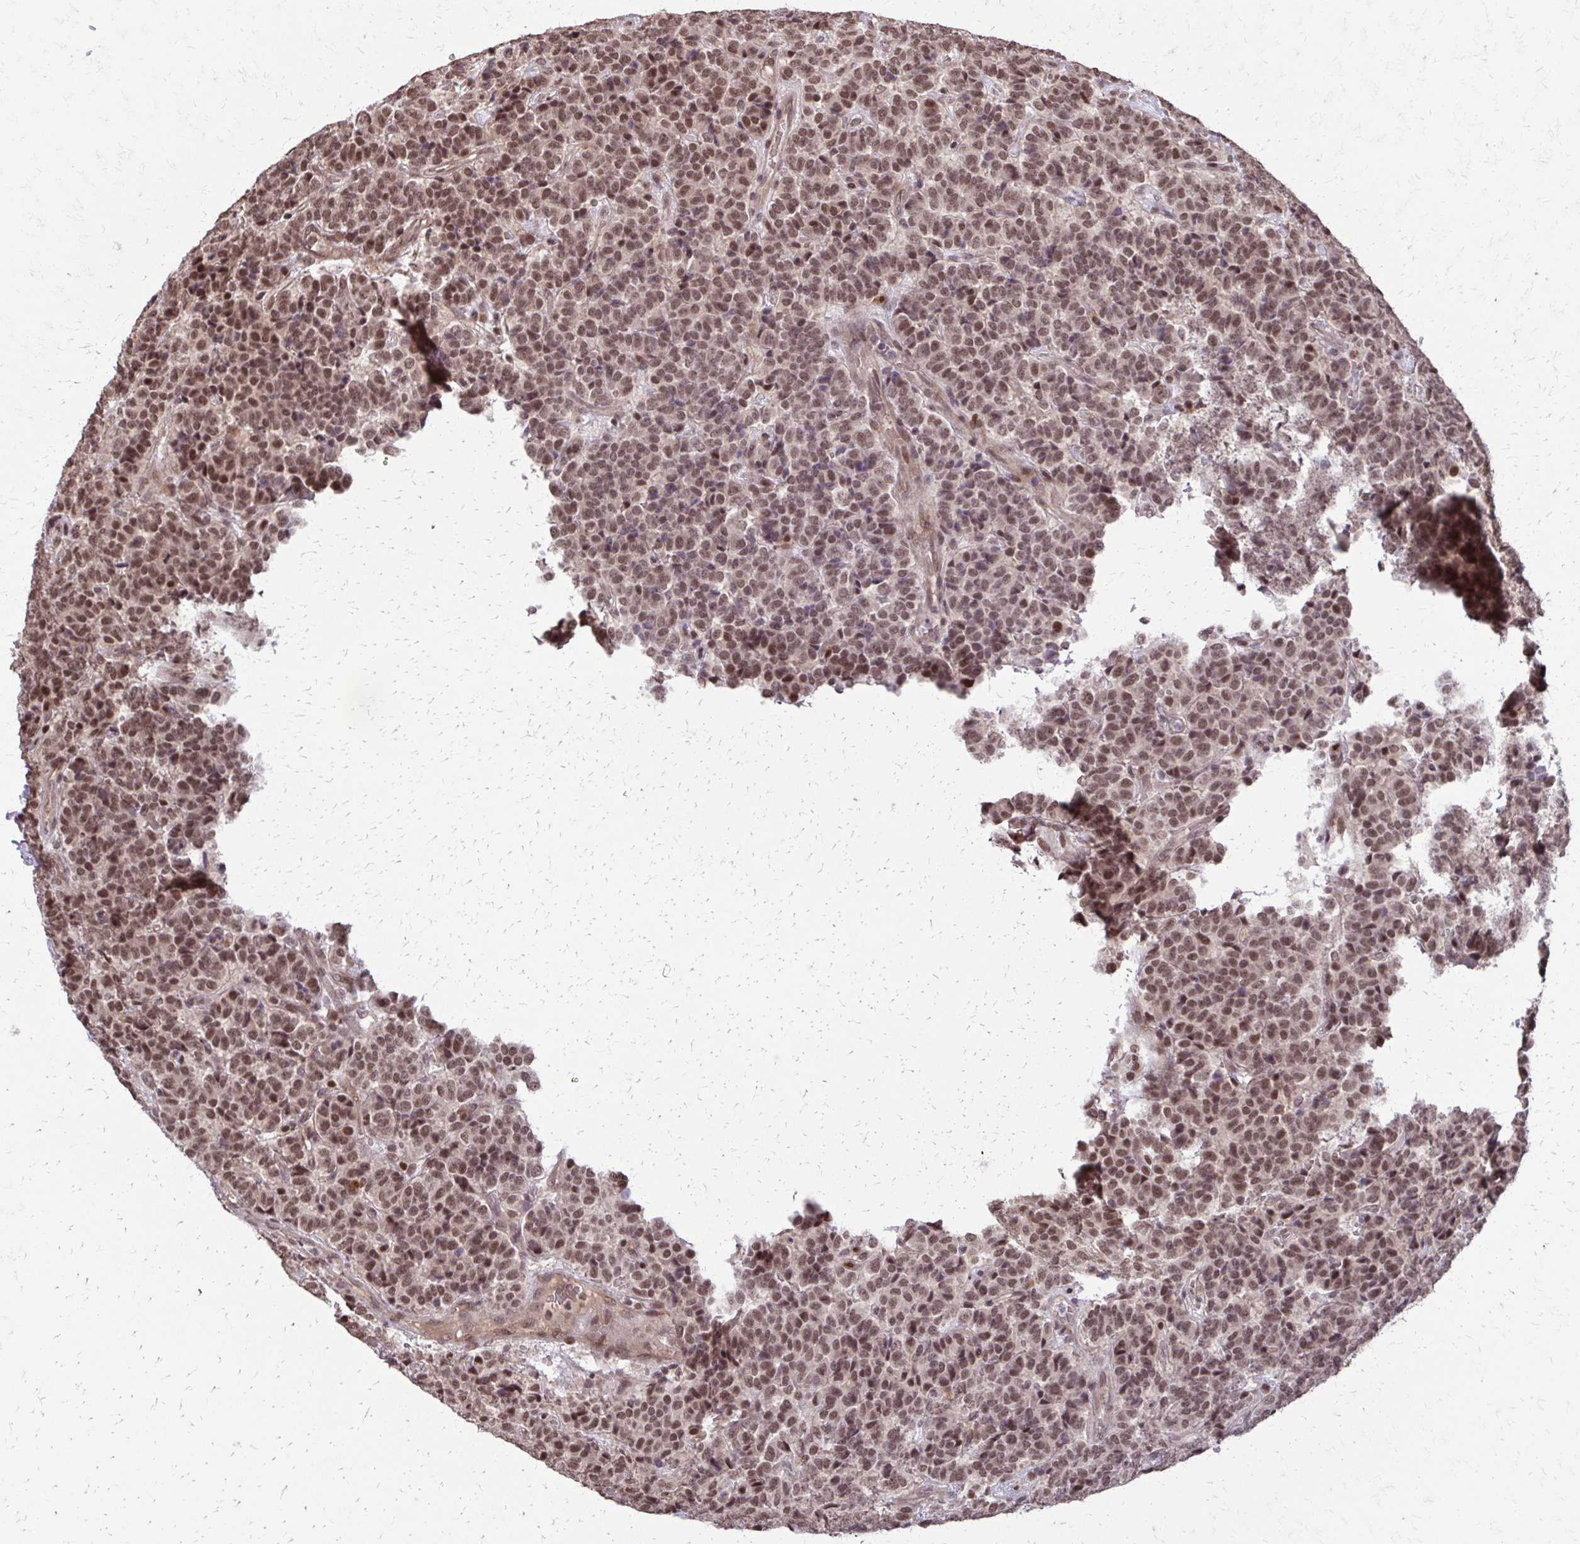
{"staining": {"intensity": "moderate", "quantity": ">75%", "location": "nuclear"}, "tissue": "carcinoid", "cell_type": "Tumor cells", "image_type": "cancer", "snomed": [{"axis": "morphology", "description": "Carcinoid, malignant, NOS"}, {"axis": "topography", "description": "Pancreas"}], "caption": "Protein staining of carcinoid (malignant) tissue shows moderate nuclear expression in about >75% of tumor cells.", "gene": "SS18", "patient": {"sex": "male", "age": 36}}